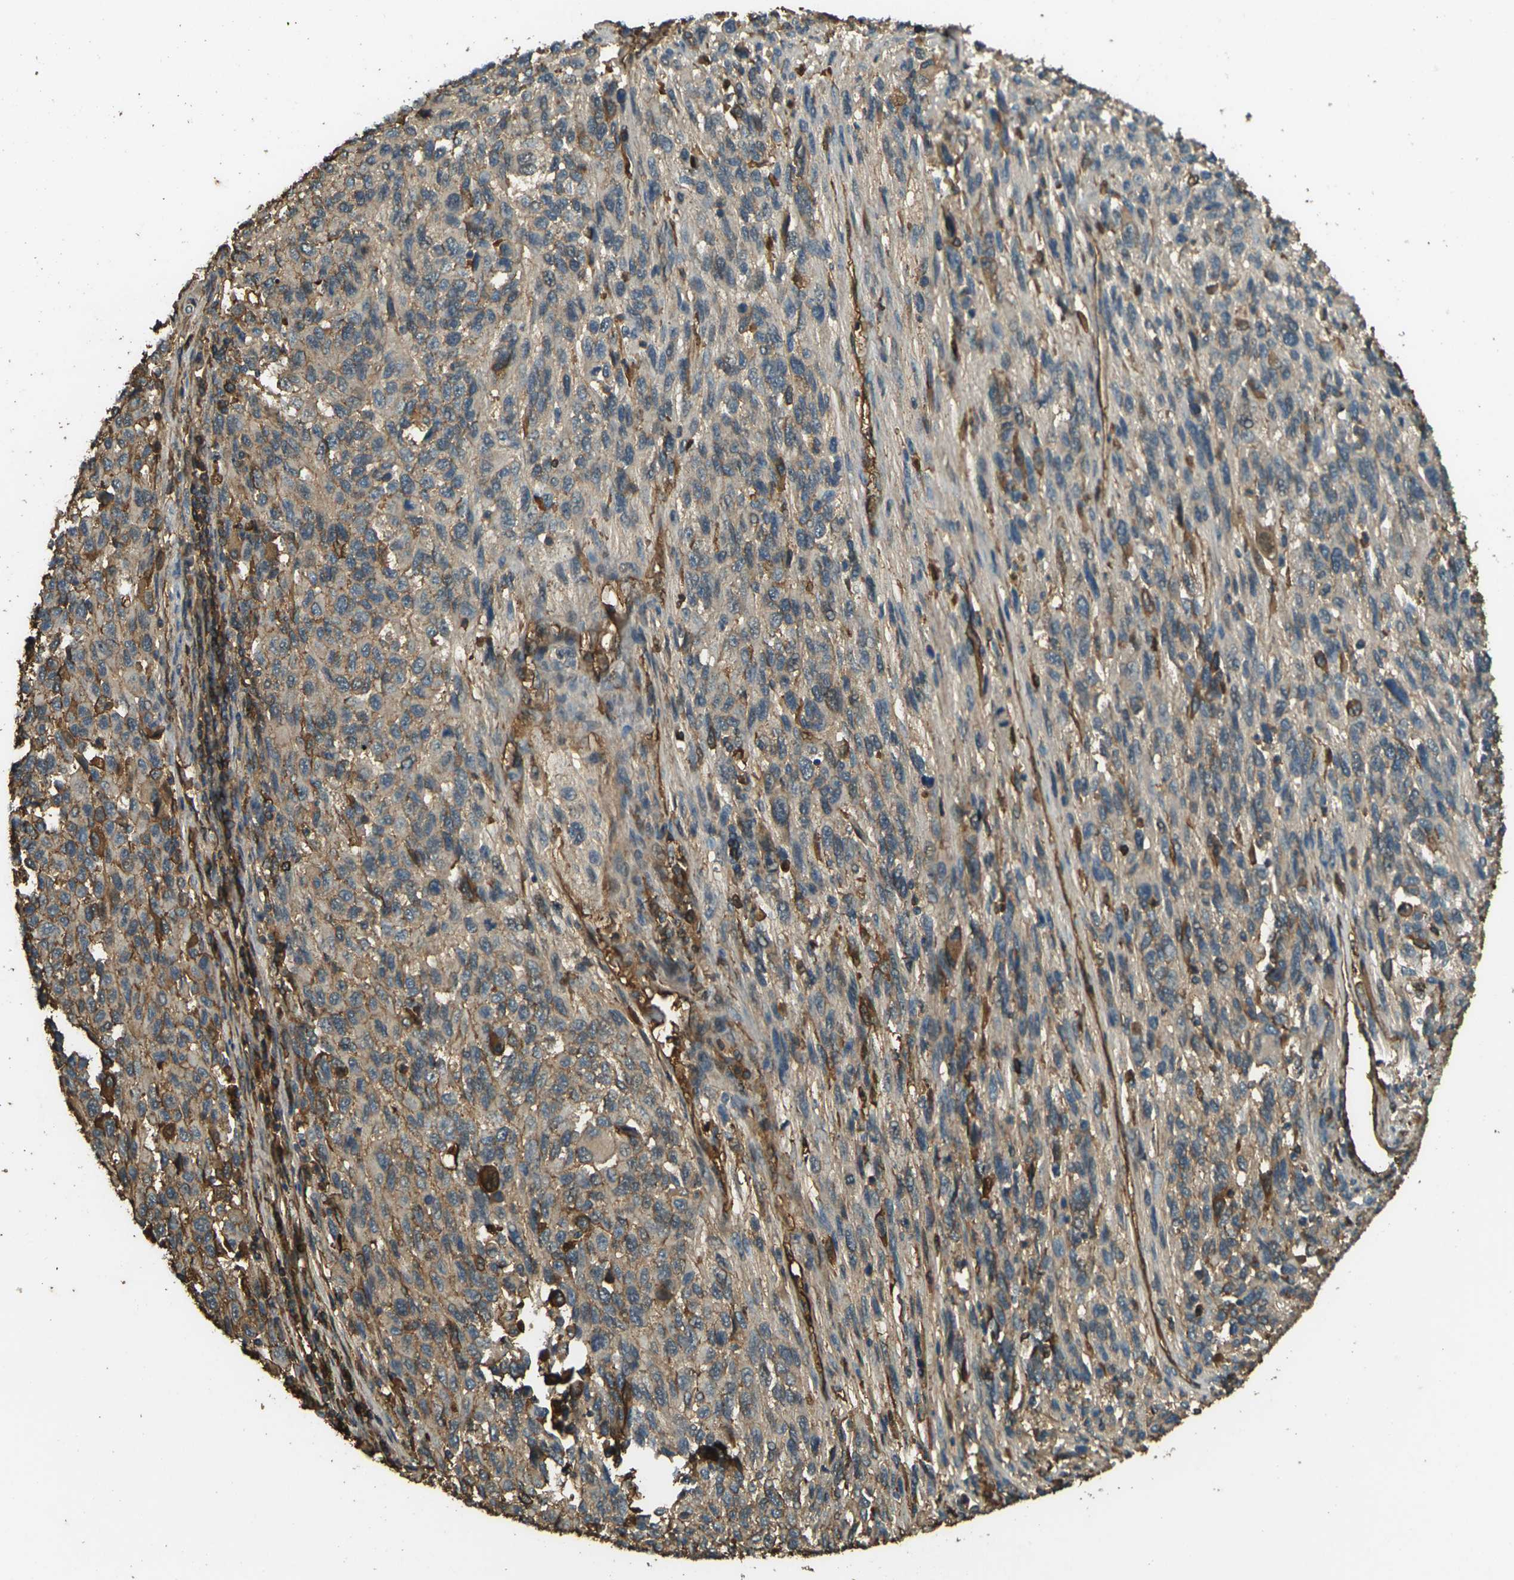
{"staining": {"intensity": "moderate", "quantity": ">75%", "location": "cytoplasmic/membranous"}, "tissue": "melanoma", "cell_type": "Tumor cells", "image_type": "cancer", "snomed": [{"axis": "morphology", "description": "Malignant melanoma, Metastatic site"}, {"axis": "topography", "description": "Lymph node"}], "caption": "This is a photomicrograph of immunohistochemistry staining of melanoma, which shows moderate staining in the cytoplasmic/membranous of tumor cells.", "gene": "CYP1B1", "patient": {"sex": "male", "age": 61}}